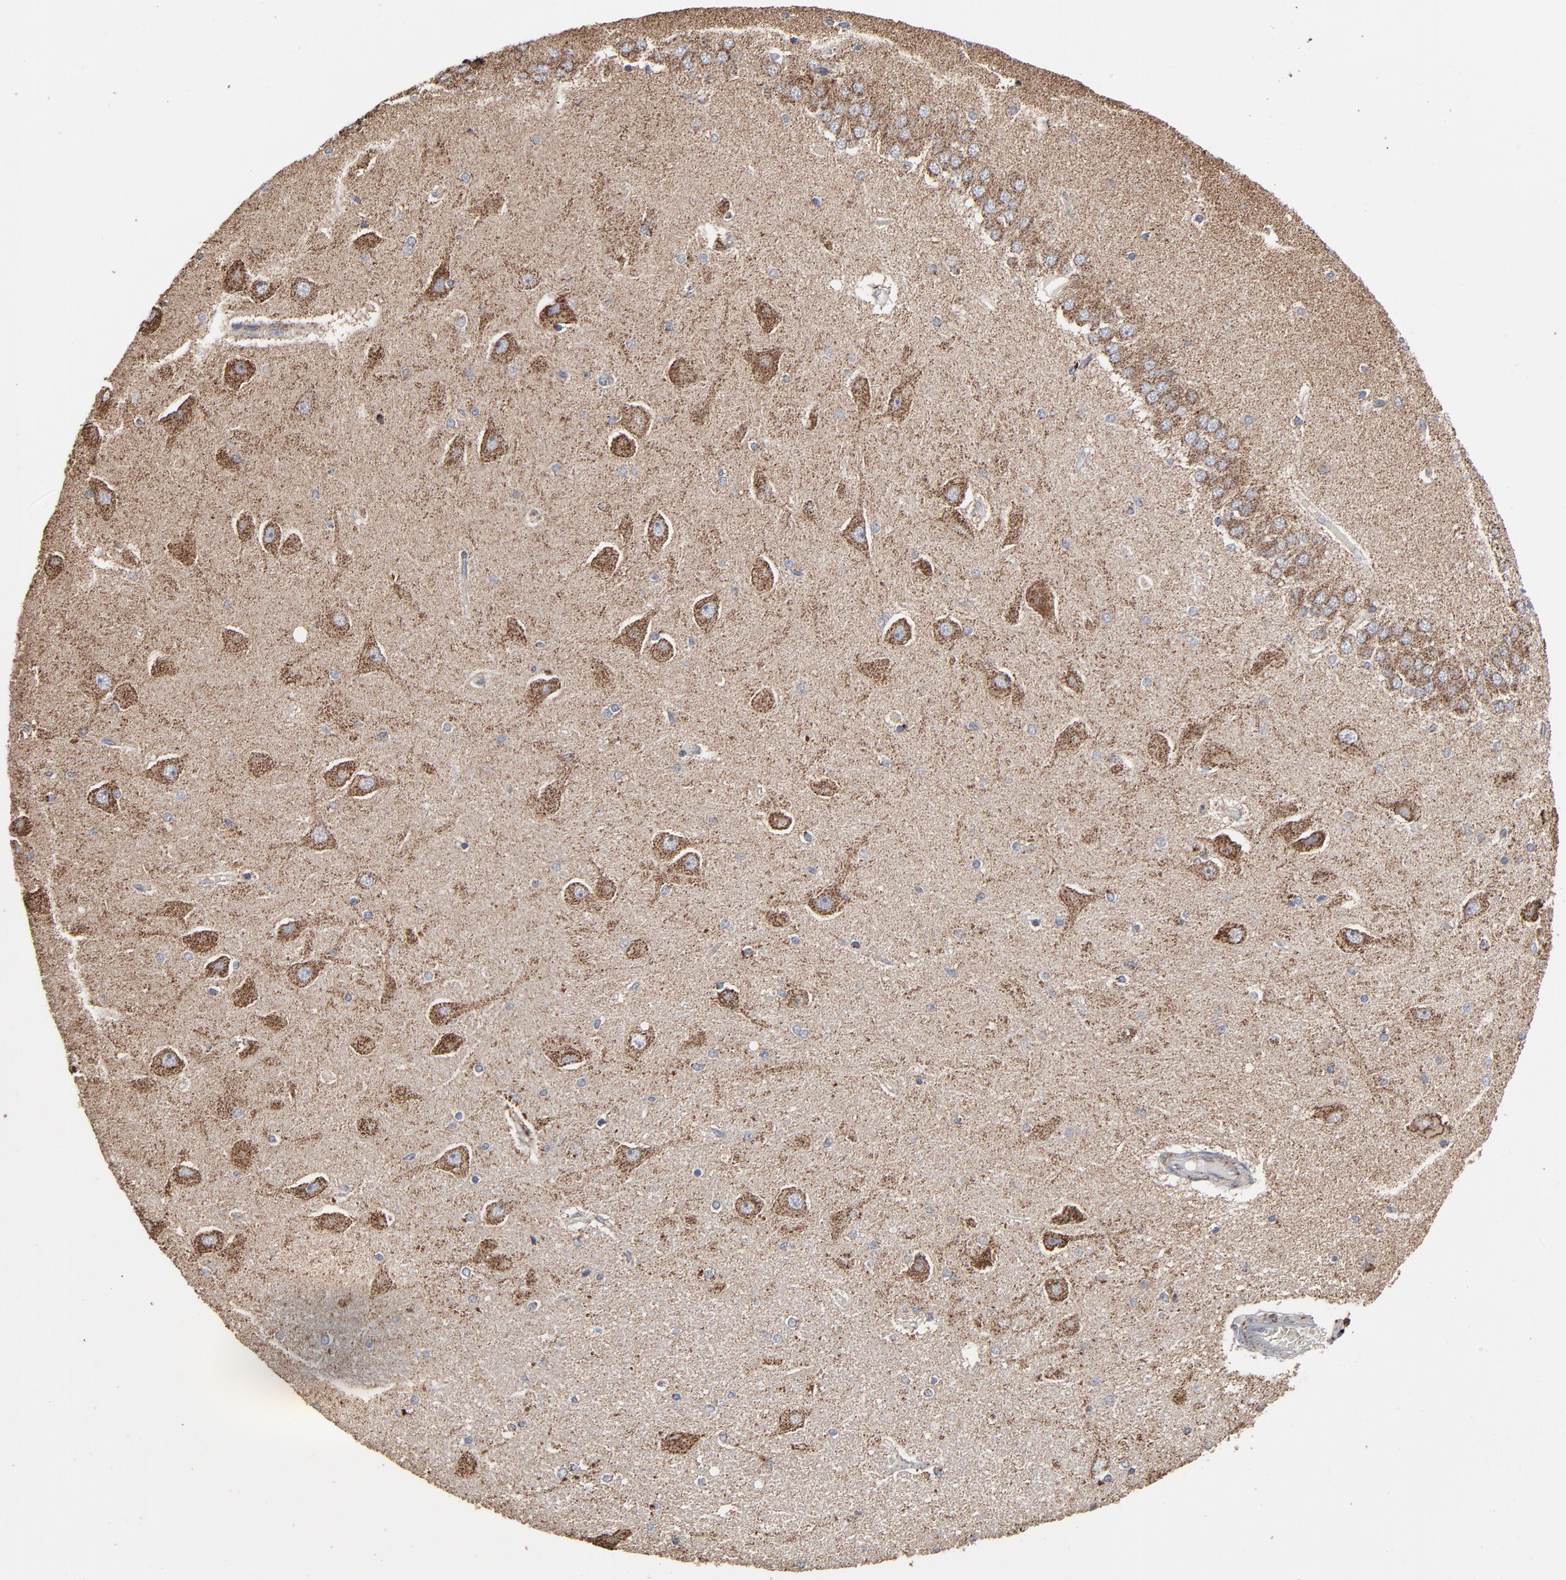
{"staining": {"intensity": "strong", "quantity": "25%-75%", "location": "cytoplasmic/membranous"}, "tissue": "hippocampus", "cell_type": "Glial cells", "image_type": "normal", "snomed": [{"axis": "morphology", "description": "Normal tissue, NOS"}, {"axis": "topography", "description": "Hippocampus"}], "caption": "Brown immunohistochemical staining in unremarkable hippocampus reveals strong cytoplasmic/membranous positivity in approximately 25%-75% of glial cells. The staining was performed using DAB to visualize the protein expression in brown, while the nuclei were stained in blue with hematoxylin (Magnification: 20x).", "gene": "UQCRC1", "patient": {"sex": "female", "age": 54}}